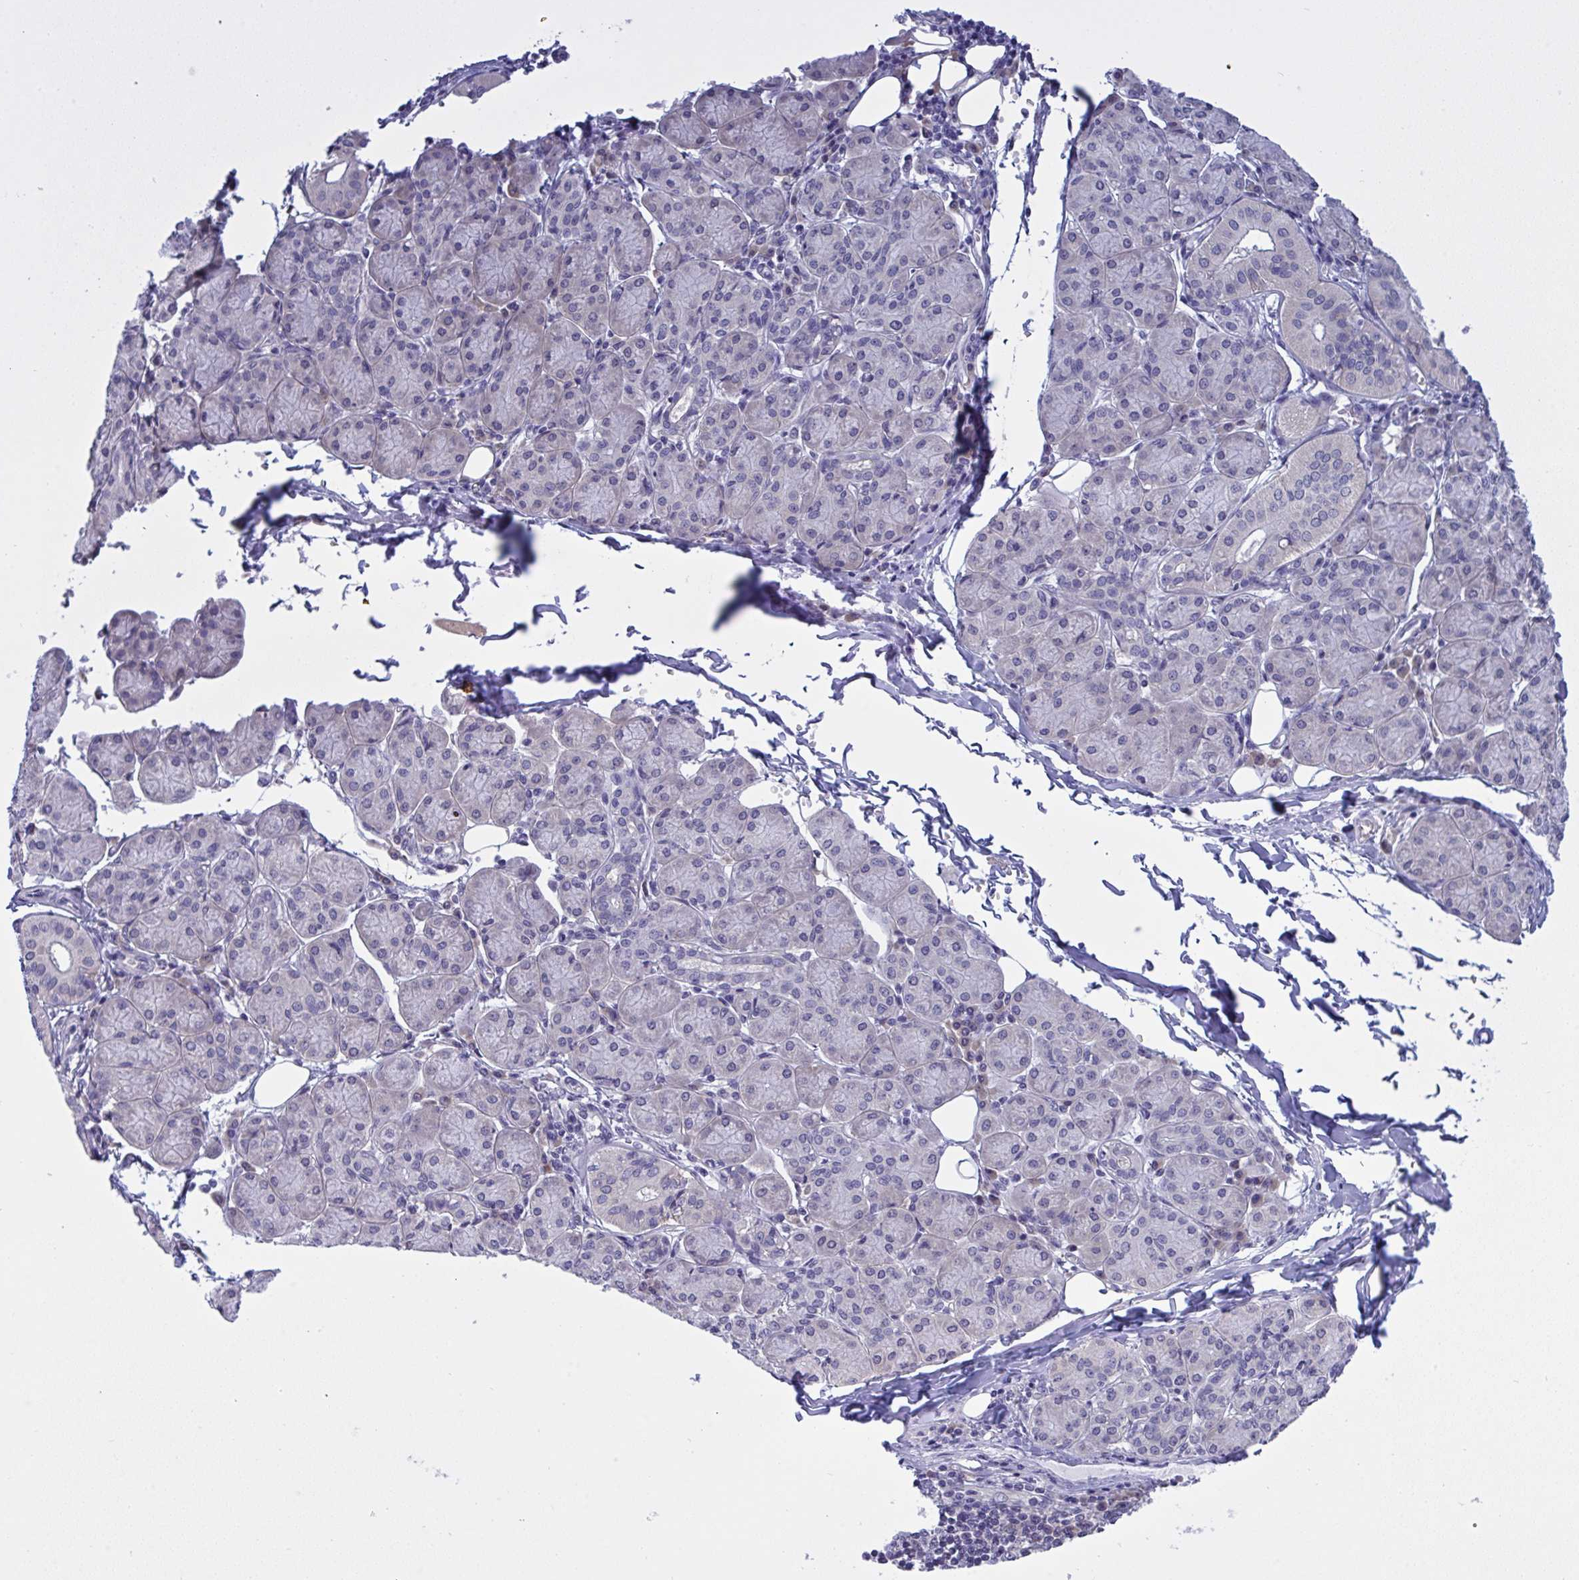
{"staining": {"intensity": "negative", "quantity": "none", "location": "none"}, "tissue": "salivary gland", "cell_type": "Glandular cells", "image_type": "normal", "snomed": [{"axis": "morphology", "description": "Normal tissue, NOS"}, {"axis": "morphology", "description": "Inflammation, NOS"}, {"axis": "topography", "description": "Lymph node"}, {"axis": "topography", "description": "Salivary gland"}], "caption": "Photomicrograph shows no significant protein positivity in glandular cells of unremarkable salivary gland. (Stains: DAB immunohistochemistry (IHC) with hematoxylin counter stain, Microscopy: brightfield microscopy at high magnification).", "gene": "TMEM41A", "patient": {"sex": "male", "age": 3}}